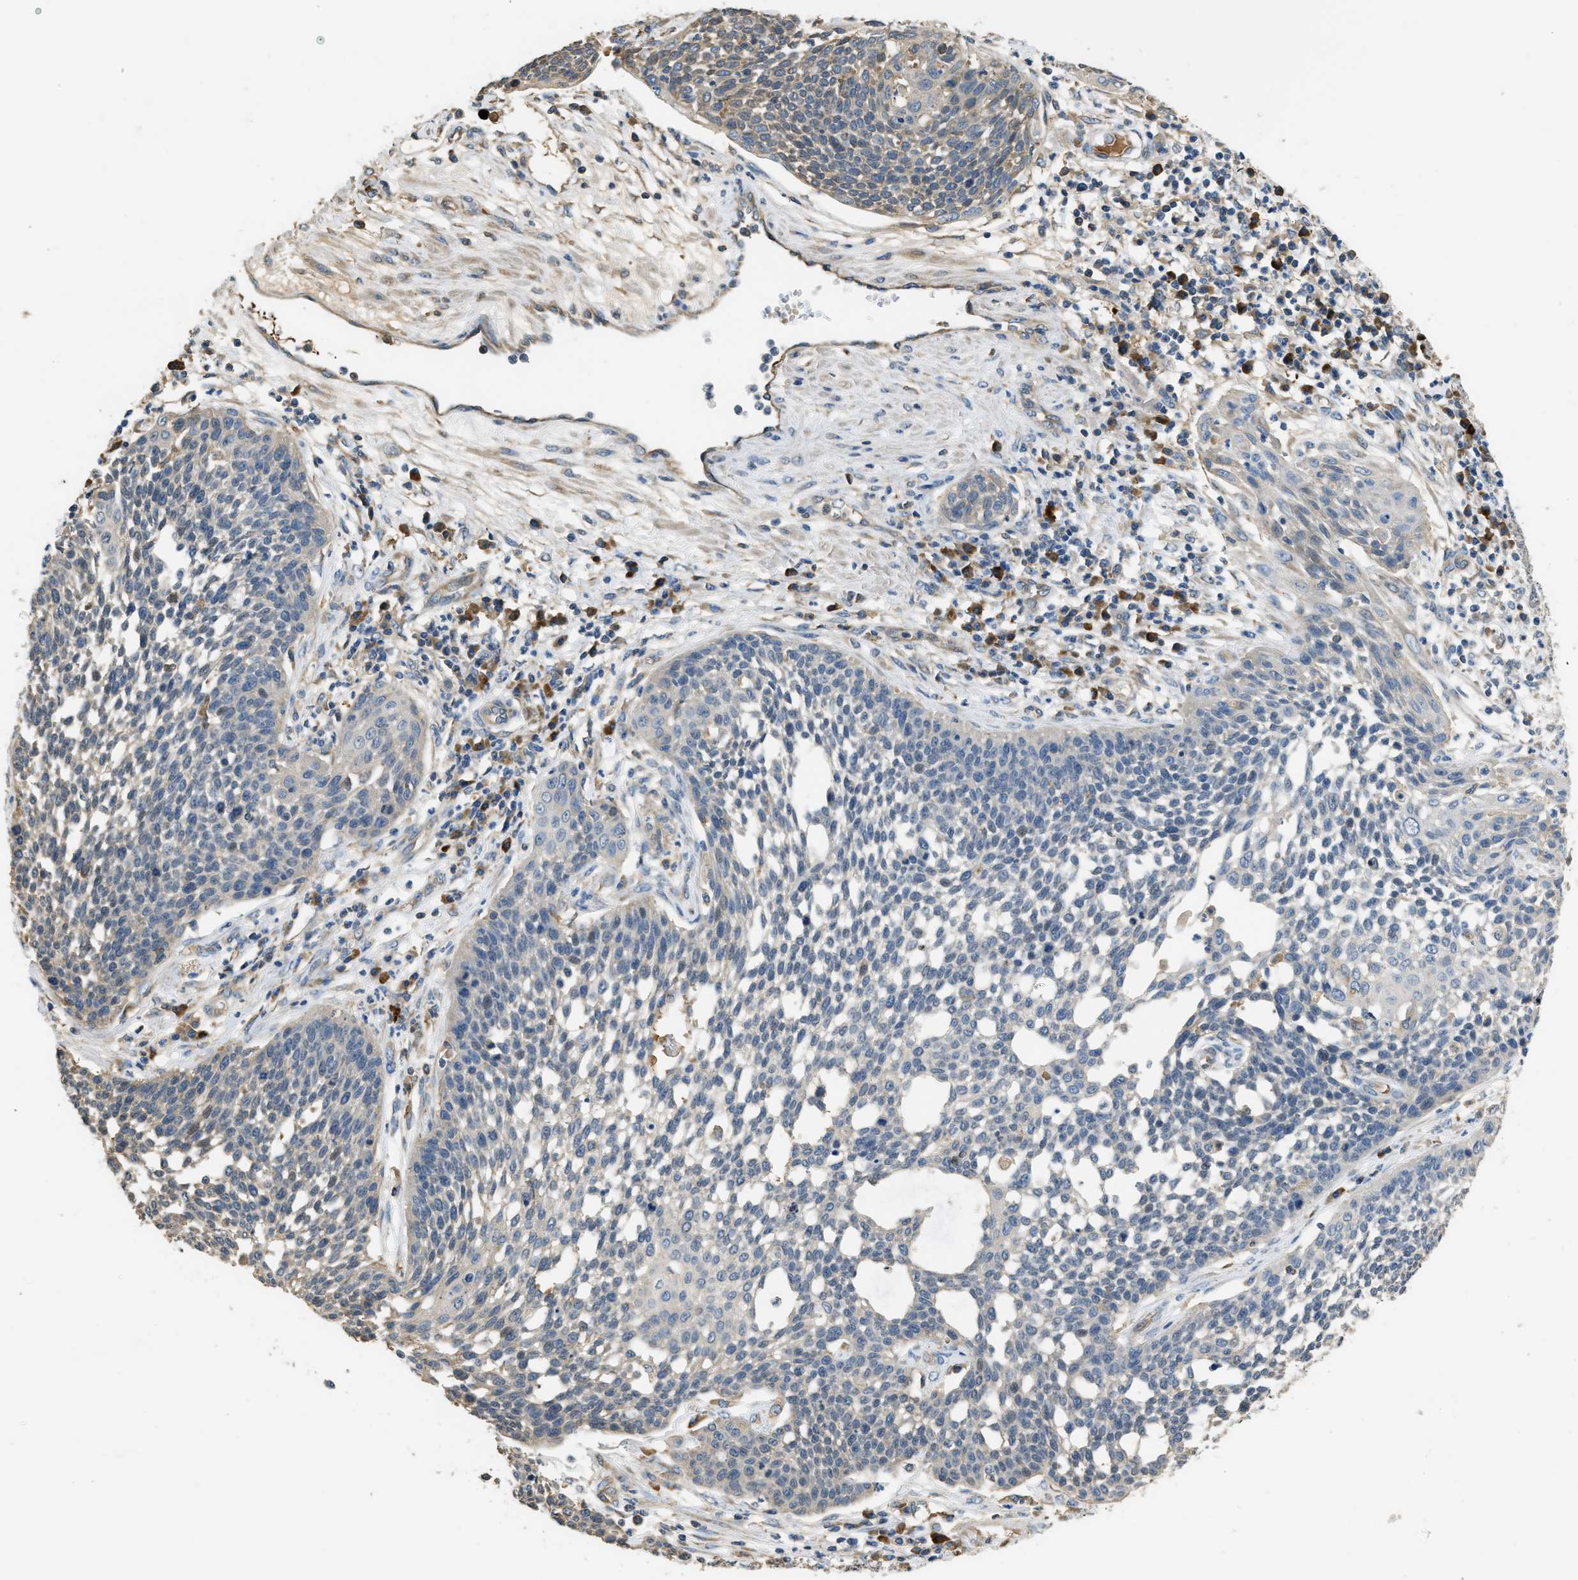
{"staining": {"intensity": "weak", "quantity": "<25%", "location": "cytoplasmic/membranous"}, "tissue": "cervical cancer", "cell_type": "Tumor cells", "image_type": "cancer", "snomed": [{"axis": "morphology", "description": "Squamous cell carcinoma, NOS"}, {"axis": "topography", "description": "Cervix"}], "caption": "Image shows no protein staining in tumor cells of squamous cell carcinoma (cervical) tissue.", "gene": "RIPK2", "patient": {"sex": "female", "age": 34}}